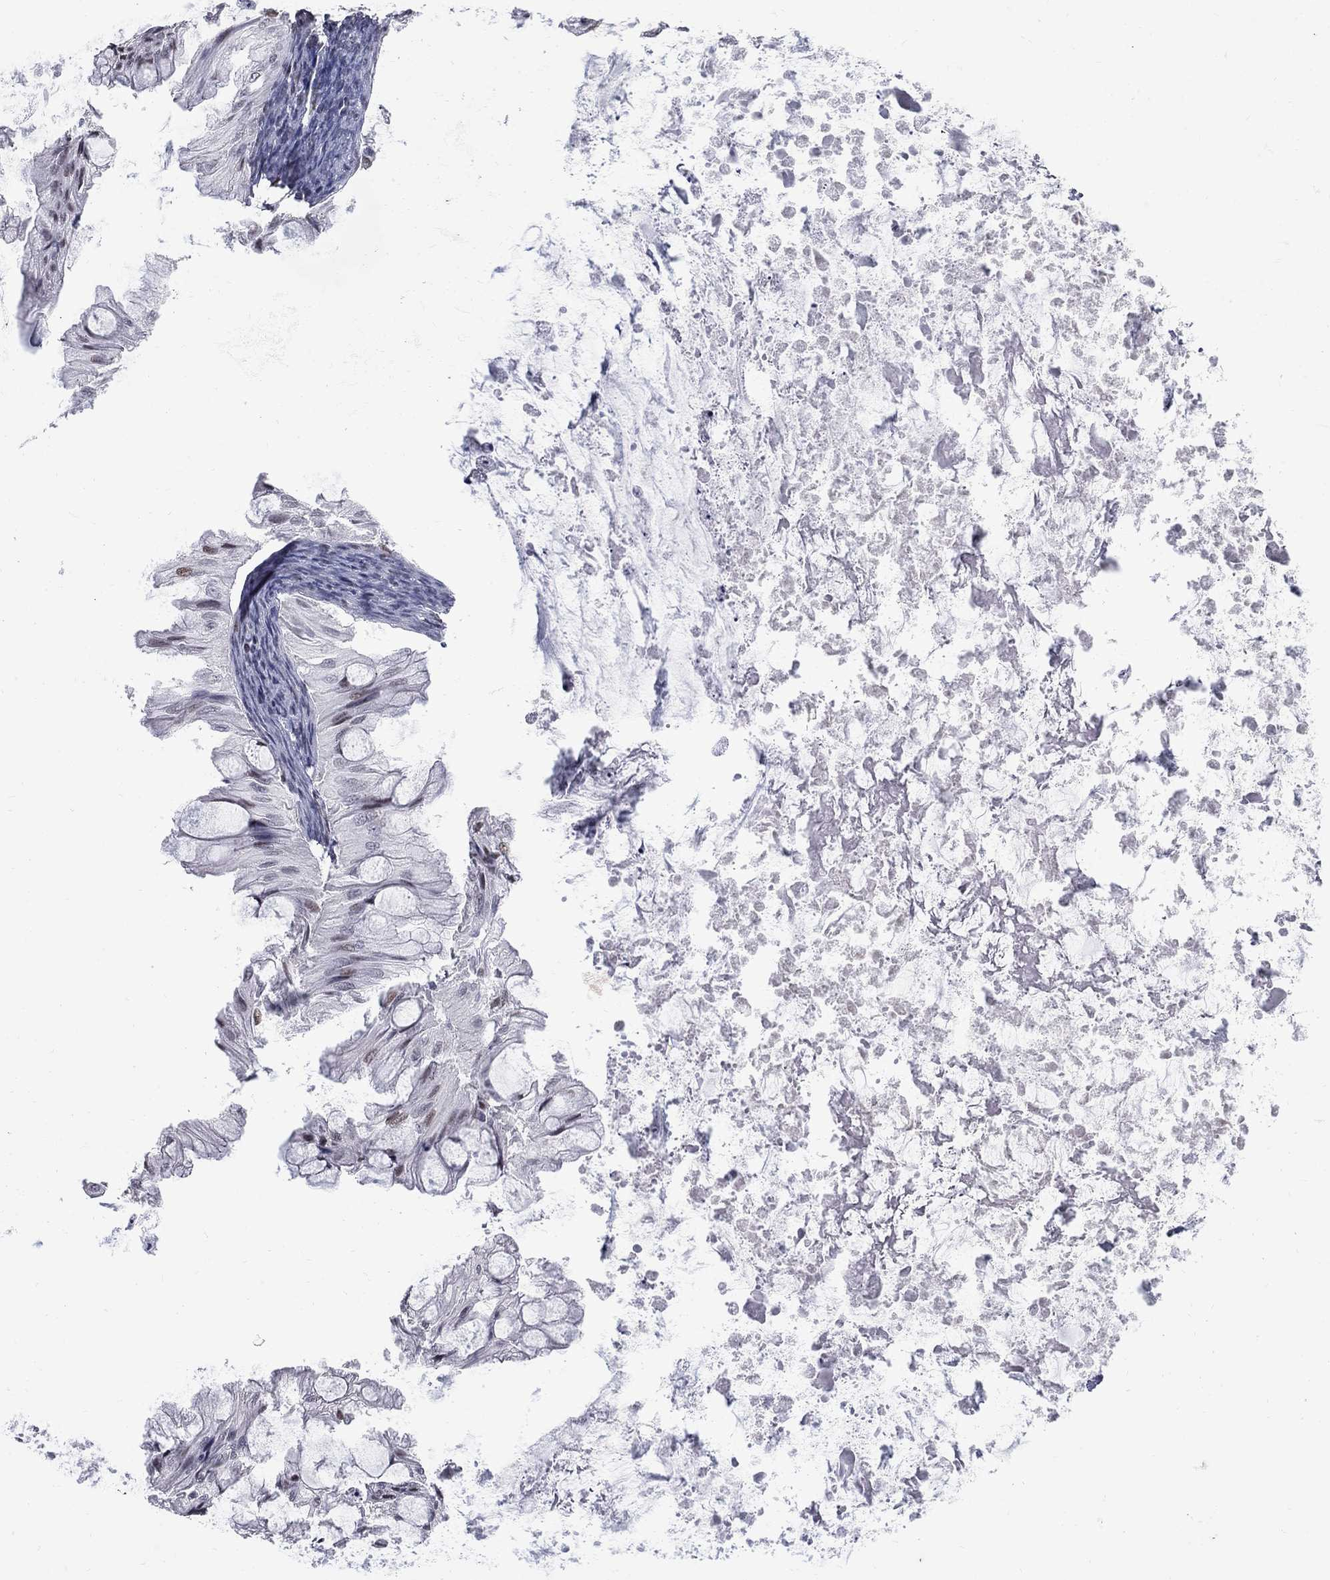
{"staining": {"intensity": "weak", "quantity": "25%-75%", "location": "nuclear"}, "tissue": "ovarian cancer", "cell_type": "Tumor cells", "image_type": "cancer", "snomed": [{"axis": "morphology", "description": "Cystadenocarcinoma, mucinous, NOS"}, {"axis": "topography", "description": "Ovary"}], "caption": "The photomicrograph exhibits immunohistochemical staining of mucinous cystadenocarcinoma (ovarian). There is weak nuclear staining is identified in about 25%-75% of tumor cells. (Brightfield microscopy of DAB IHC at high magnification).", "gene": "ZNF154", "patient": {"sex": "female", "age": 57}}